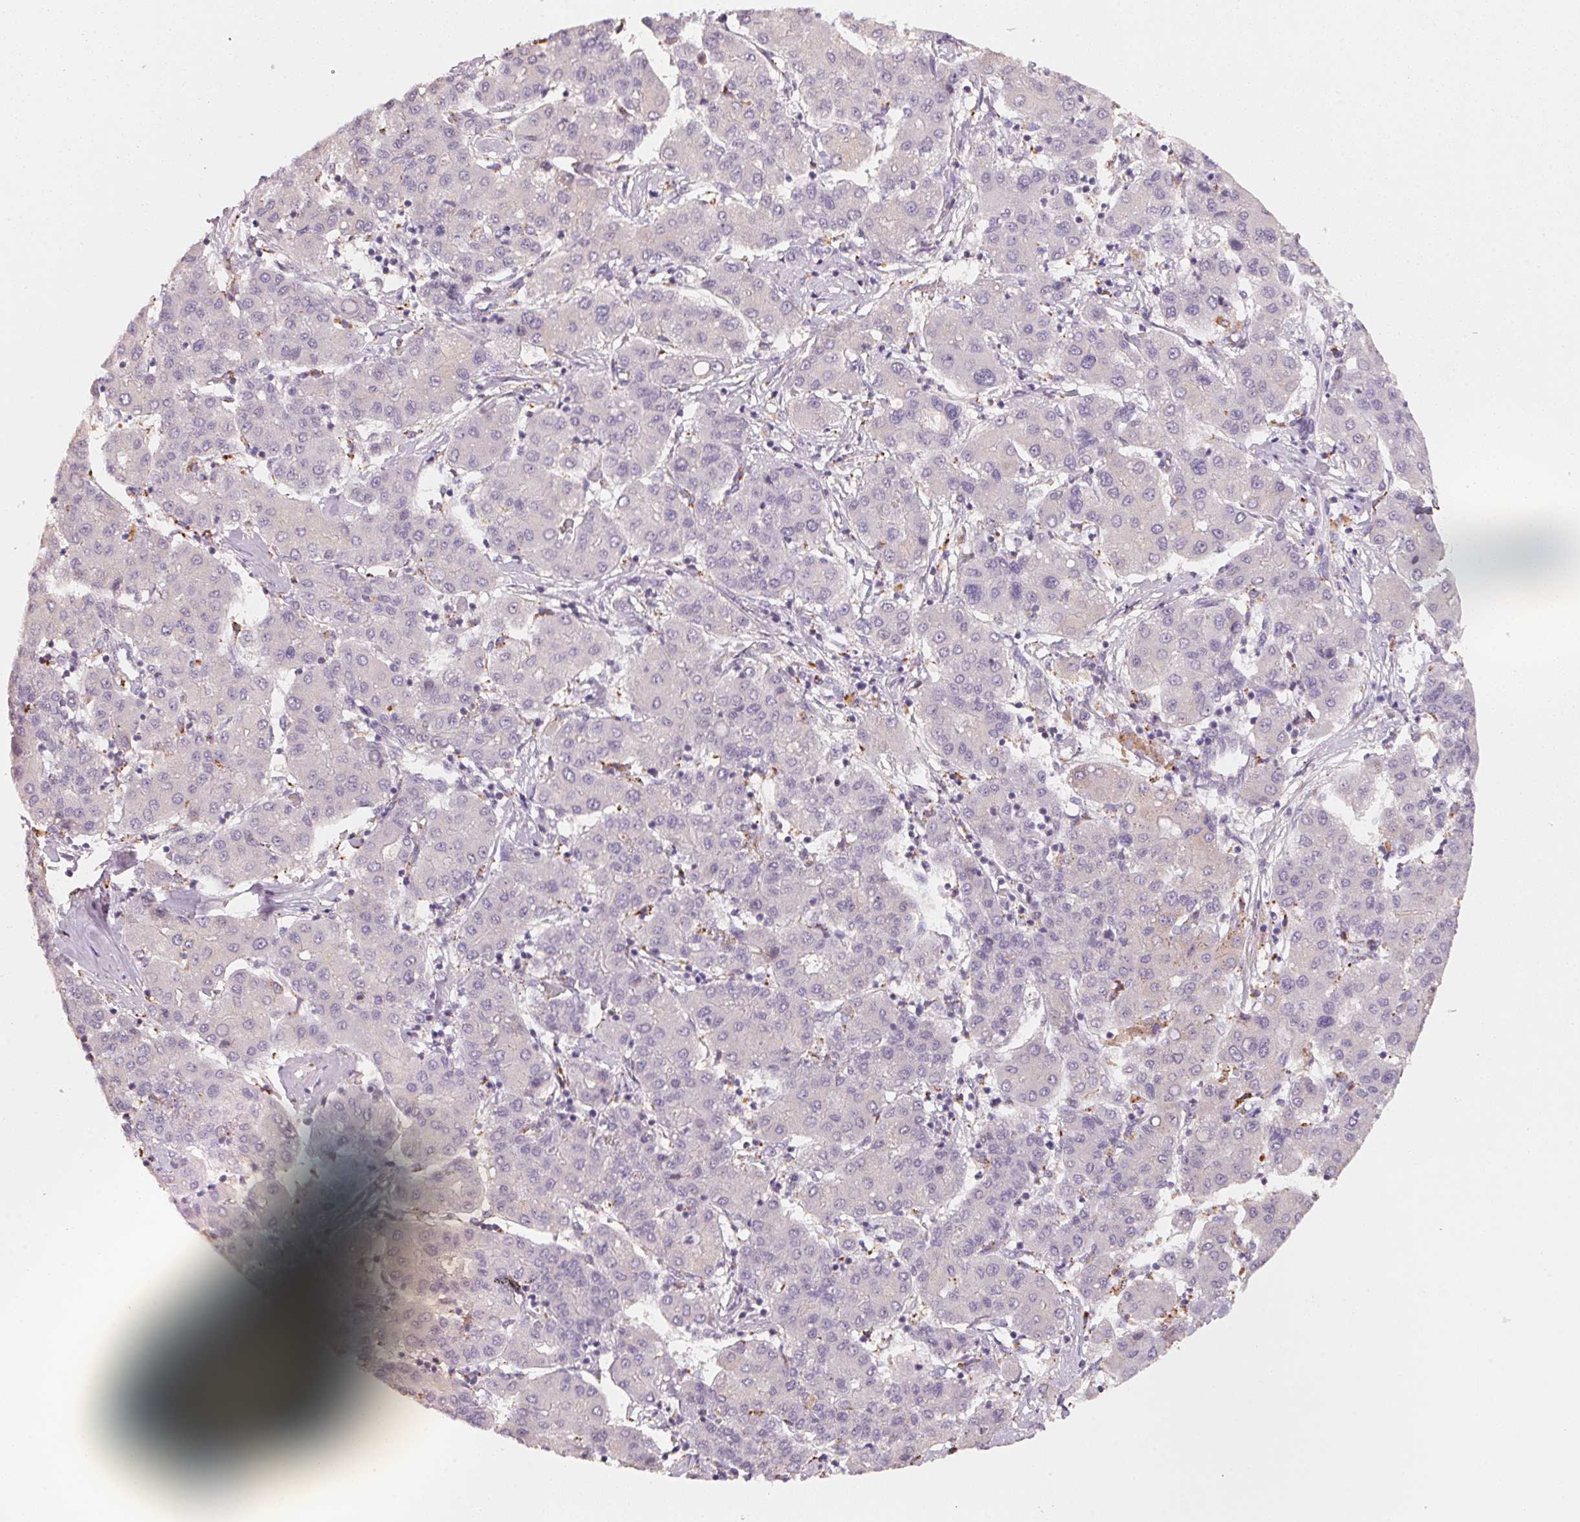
{"staining": {"intensity": "negative", "quantity": "none", "location": "none"}, "tissue": "liver cancer", "cell_type": "Tumor cells", "image_type": "cancer", "snomed": [{"axis": "morphology", "description": "Carcinoma, Hepatocellular, NOS"}, {"axis": "topography", "description": "Liver"}], "caption": "This photomicrograph is of hepatocellular carcinoma (liver) stained with immunohistochemistry (IHC) to label a protein in brown with the nuclei are counter-stained blue. There is no positivity in tumor cells.", "gene": "TREH", "patient": {"sex": "male", "age": 65}}